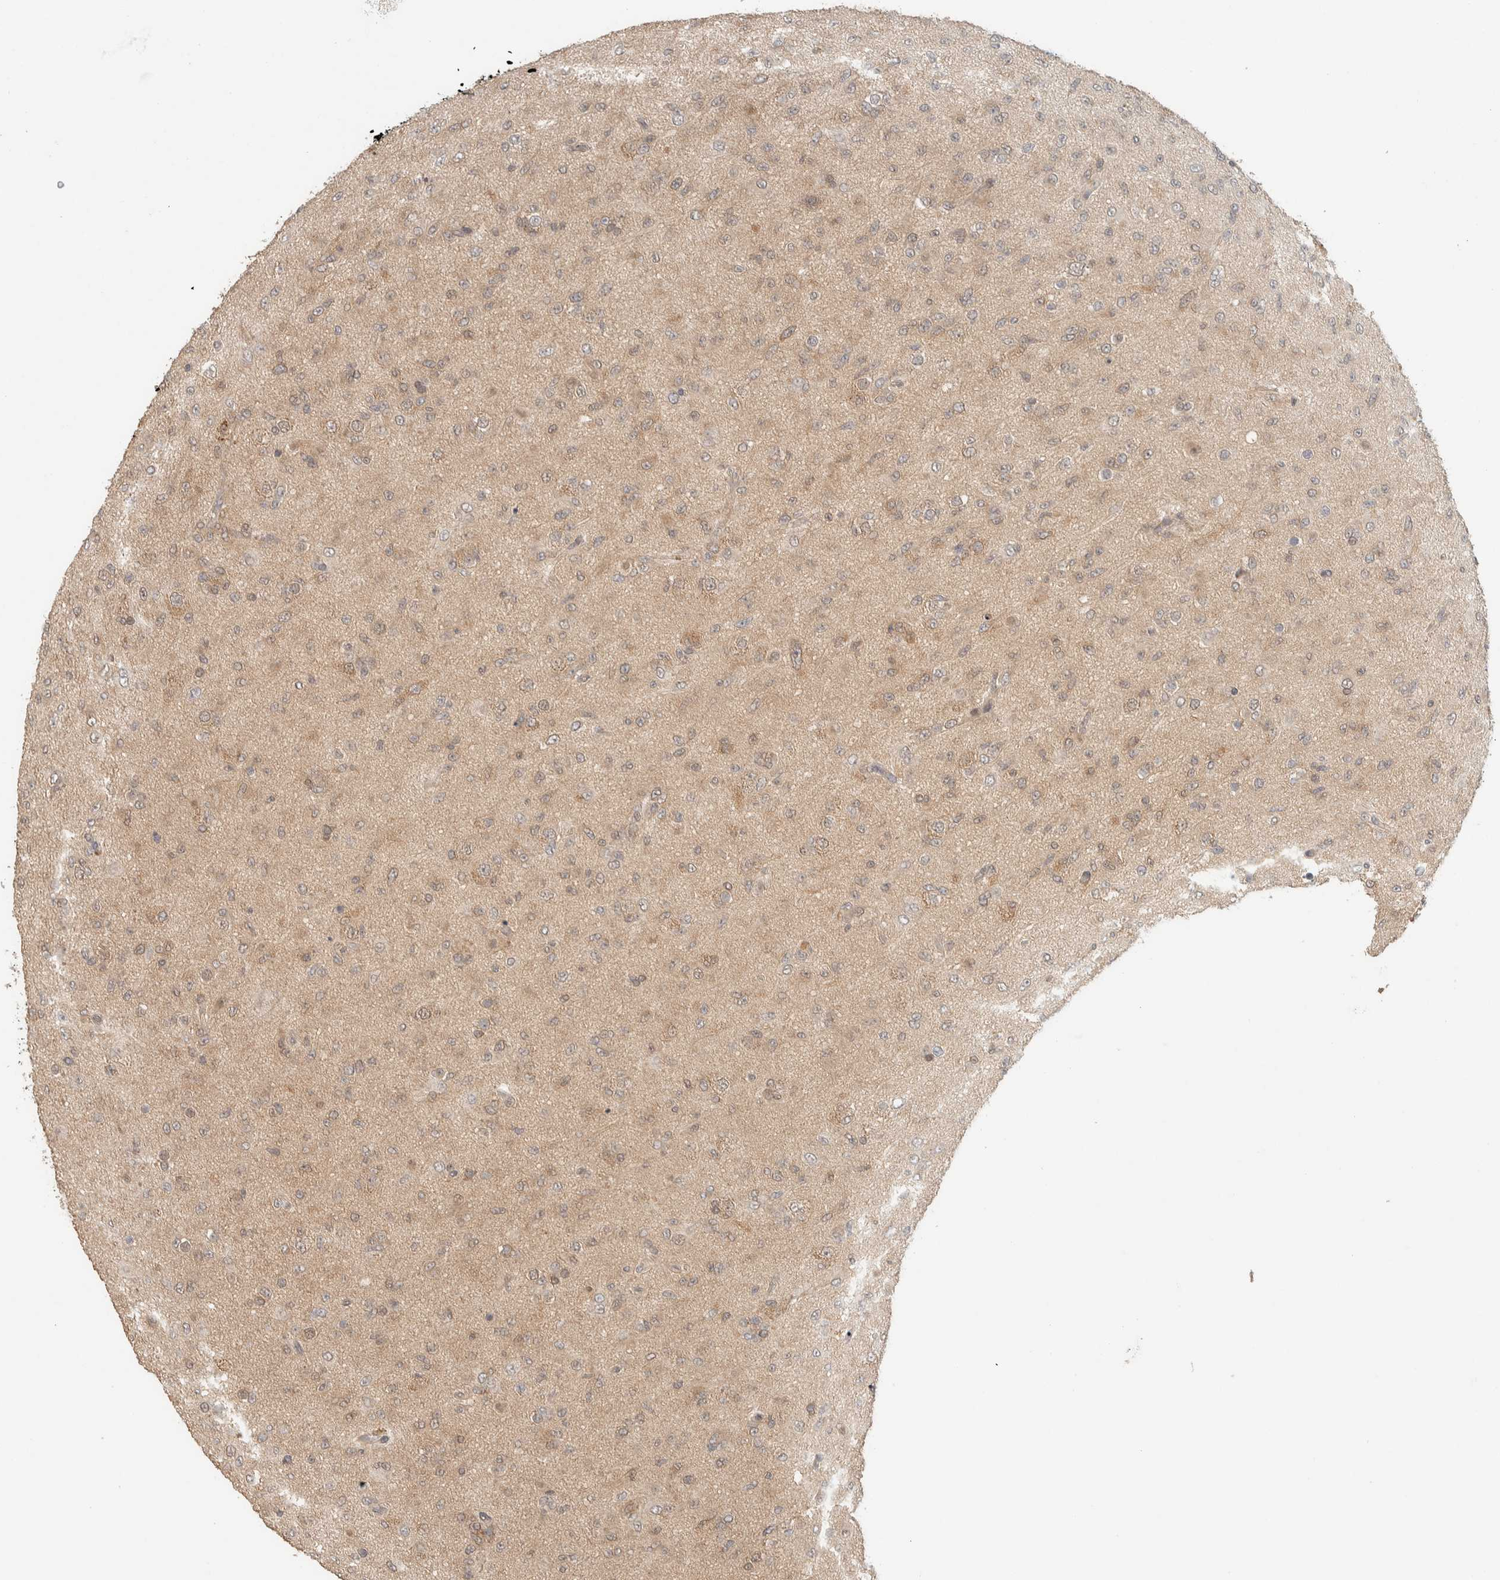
{"staining": {"intensity": "weak", "quantity": "25%-75%", "location": "cytoplasmic/membranous"}, "tissue": "glioma", "cell_type": "Tumor cells", "image_type": "cancer", "snomed": [{"axis": "morphology", "description": "Glioma, malignant, Low grade"}, {"axis": "topography", "description": "Brain"}], "caption": "This image shows immunohistochemistry (IHC) staining of human glioma, with low weak cytoplasmic/membranous staining in about 25%-75% of tumor cells.", "gene": "ADSS2", "patient": {"sex": "male", "age": 65}}